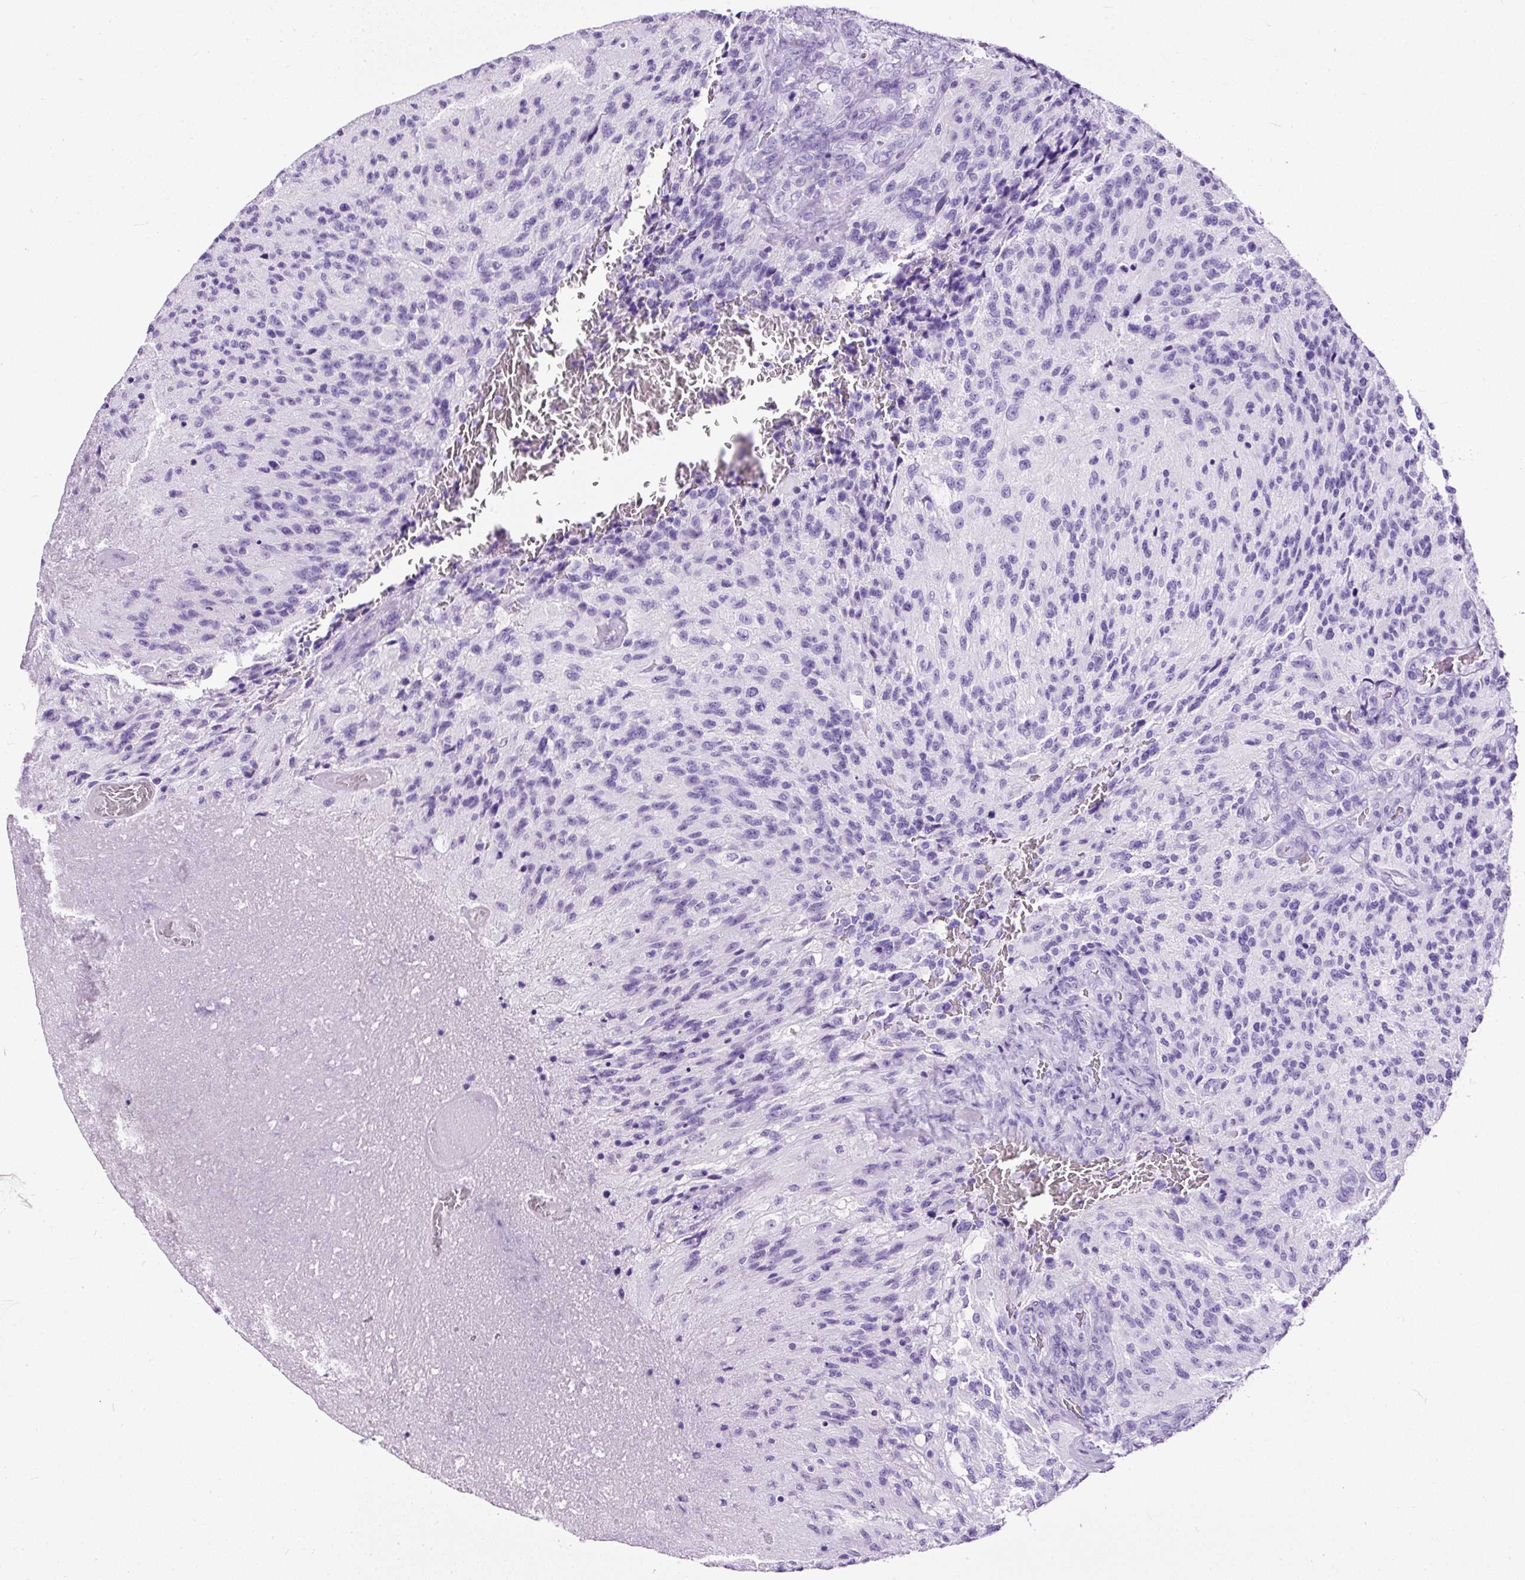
{"staining": {"intensity": "negative", "quantity": "none", "location": "none"}, "tissue": "glioma", "cell_type": "Tumor cells", "image_type": "cancer", "snomed": [{"axis": "morphology", "description": "Normal tissue, NOS"}, {"axis": "morphology", "description": "Glioma, malignant, High grade"}, {"axis": "topography", "description": "Cerebral cortex"}], "caption": "Immunohistochemical staining of glioma reveals no significant positivity in tumor cells. (DAB IHC, high magnification).", "gene": "NTS", "patient": {"sex": "male", "age": 56}}